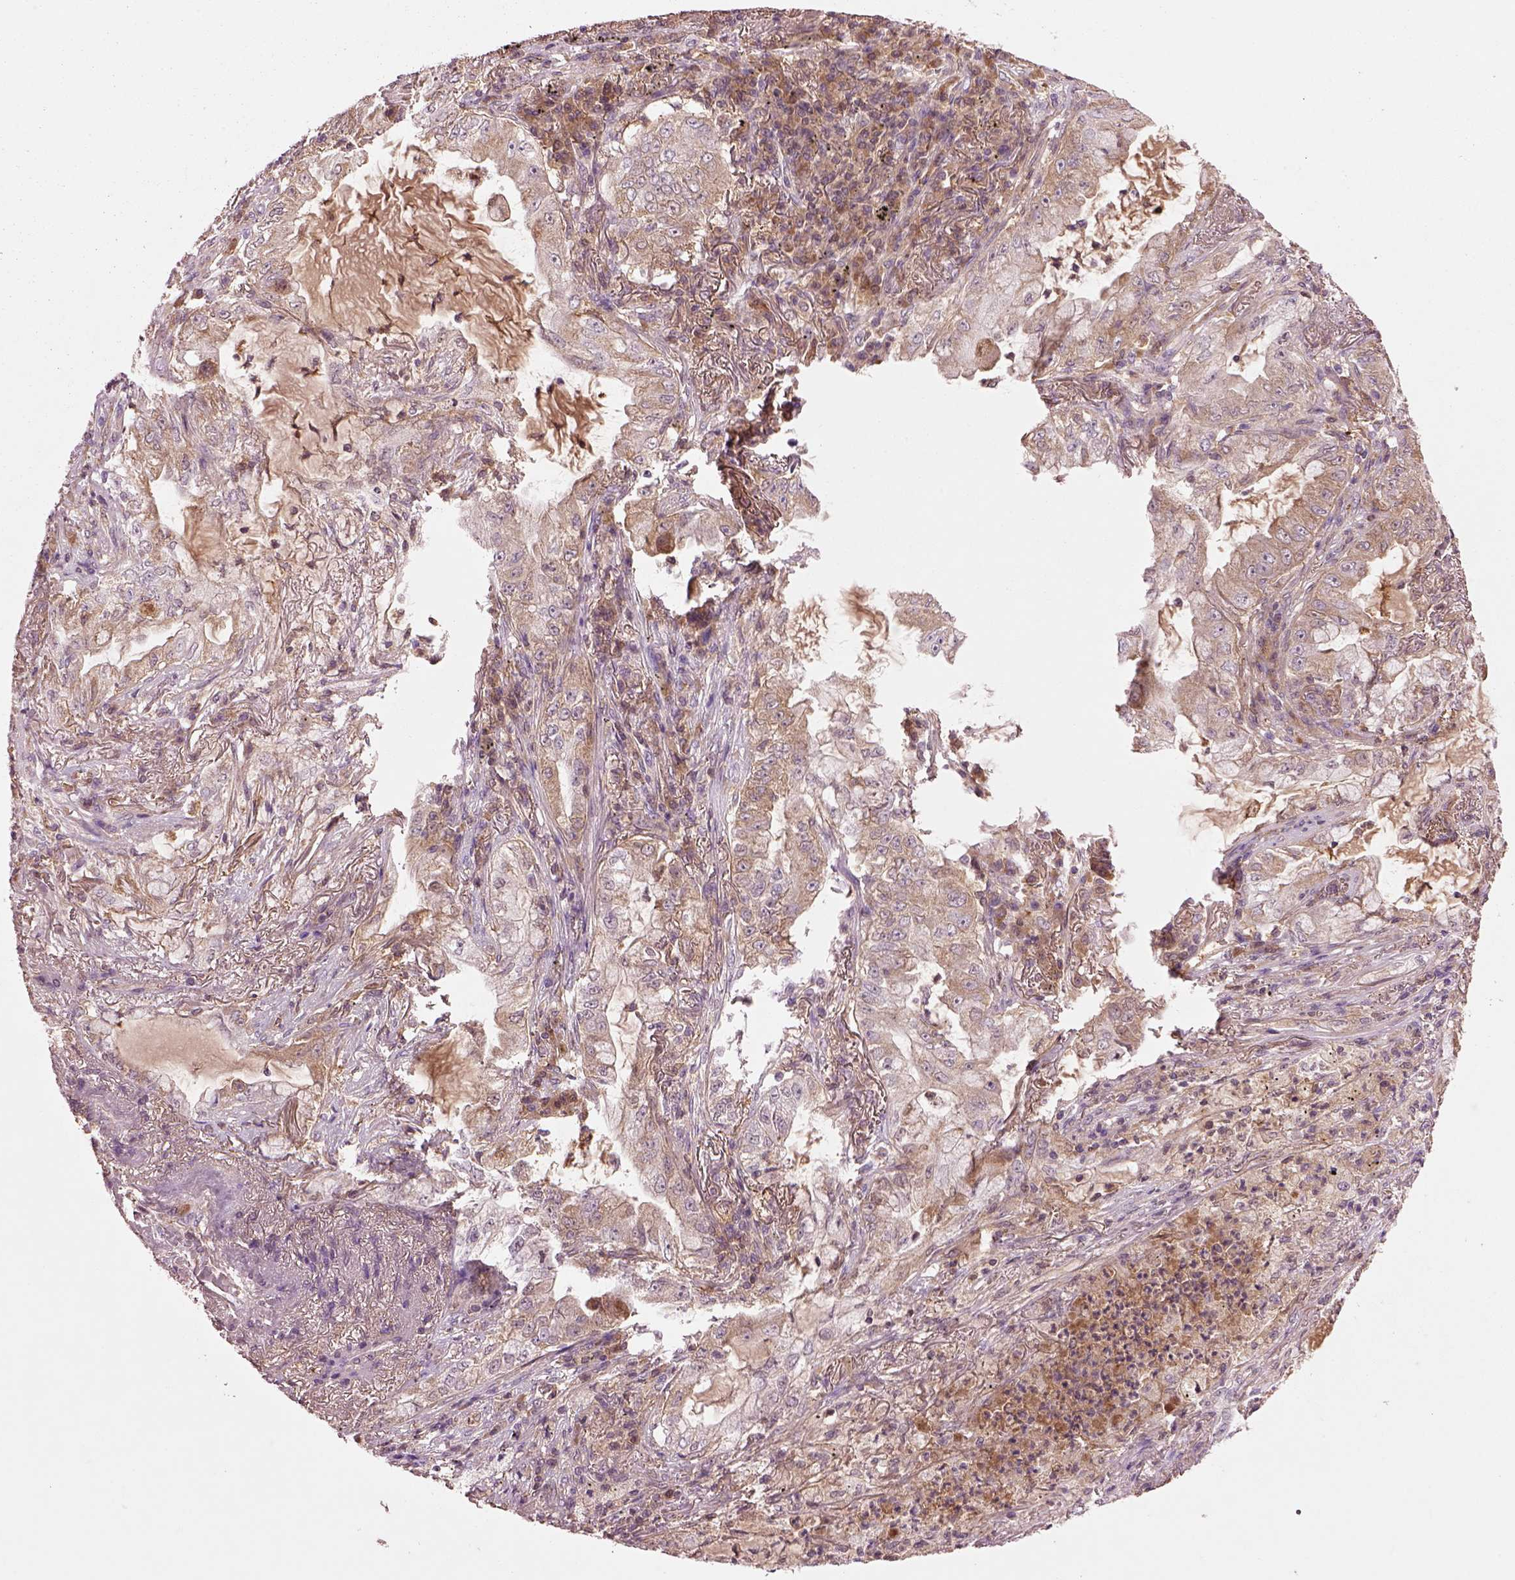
{"staining": {"intensity": "weak", "quantity": ">75%", "location": "cytoplasmic/membranous"}, "tissue": "lung cancer", "cell_type": "Tumor cells", "image_type": "cancer", "snomed": [{"axis": "morphology", "description": "Adenocarcinoma, NOS"}, {"axis": "topography", "description": "Lung"}], "caption": "Human lung adenocarcinoma stained with a protein marker shows weak staining in tumor cells.", "gene": "MDP1", "patient": {"sex": "female", "age": 73}}